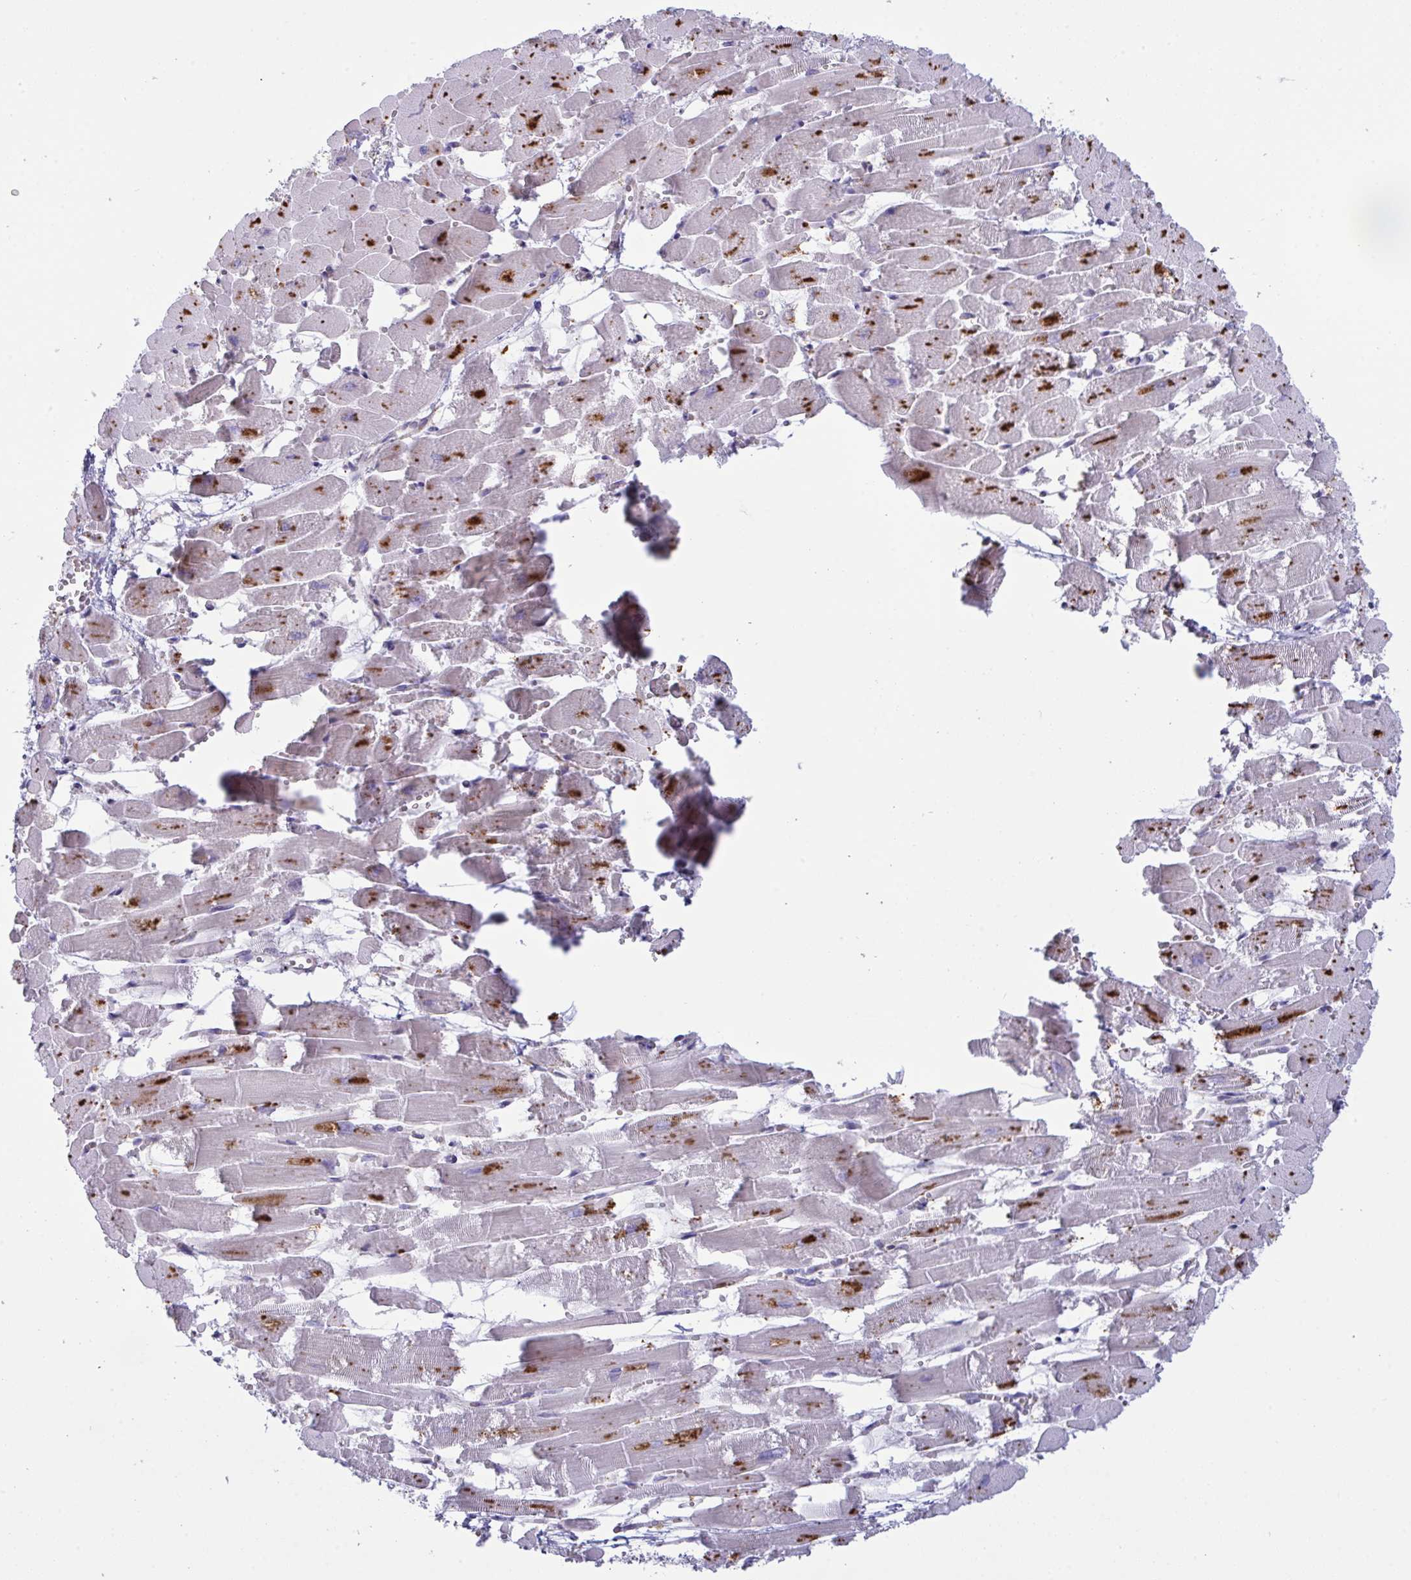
{"staining": {"intensity": "negative", "quantity": "none", "location": "none"}, "tissue": "heart muscle", "cell_type": "Cardiomyocytes", "image_type": "normal", "snomed": [{"axis": "morphology", "description": "Normal tissue, NOS"}, {"axis": "topography", "description": "Heart"}], "caption": "Benign heart muscle was stained to show a protein in brown. There is no significant positivity in cardiomyocytes. Brightfield microscopy of IHC stained with DAB (3,3'-diaminobenzidine) (brown) and hematoxylin (blue), captured at high magnification.", "gene": "MICOS10", "patient": {"sex": "female", "age": 52}}